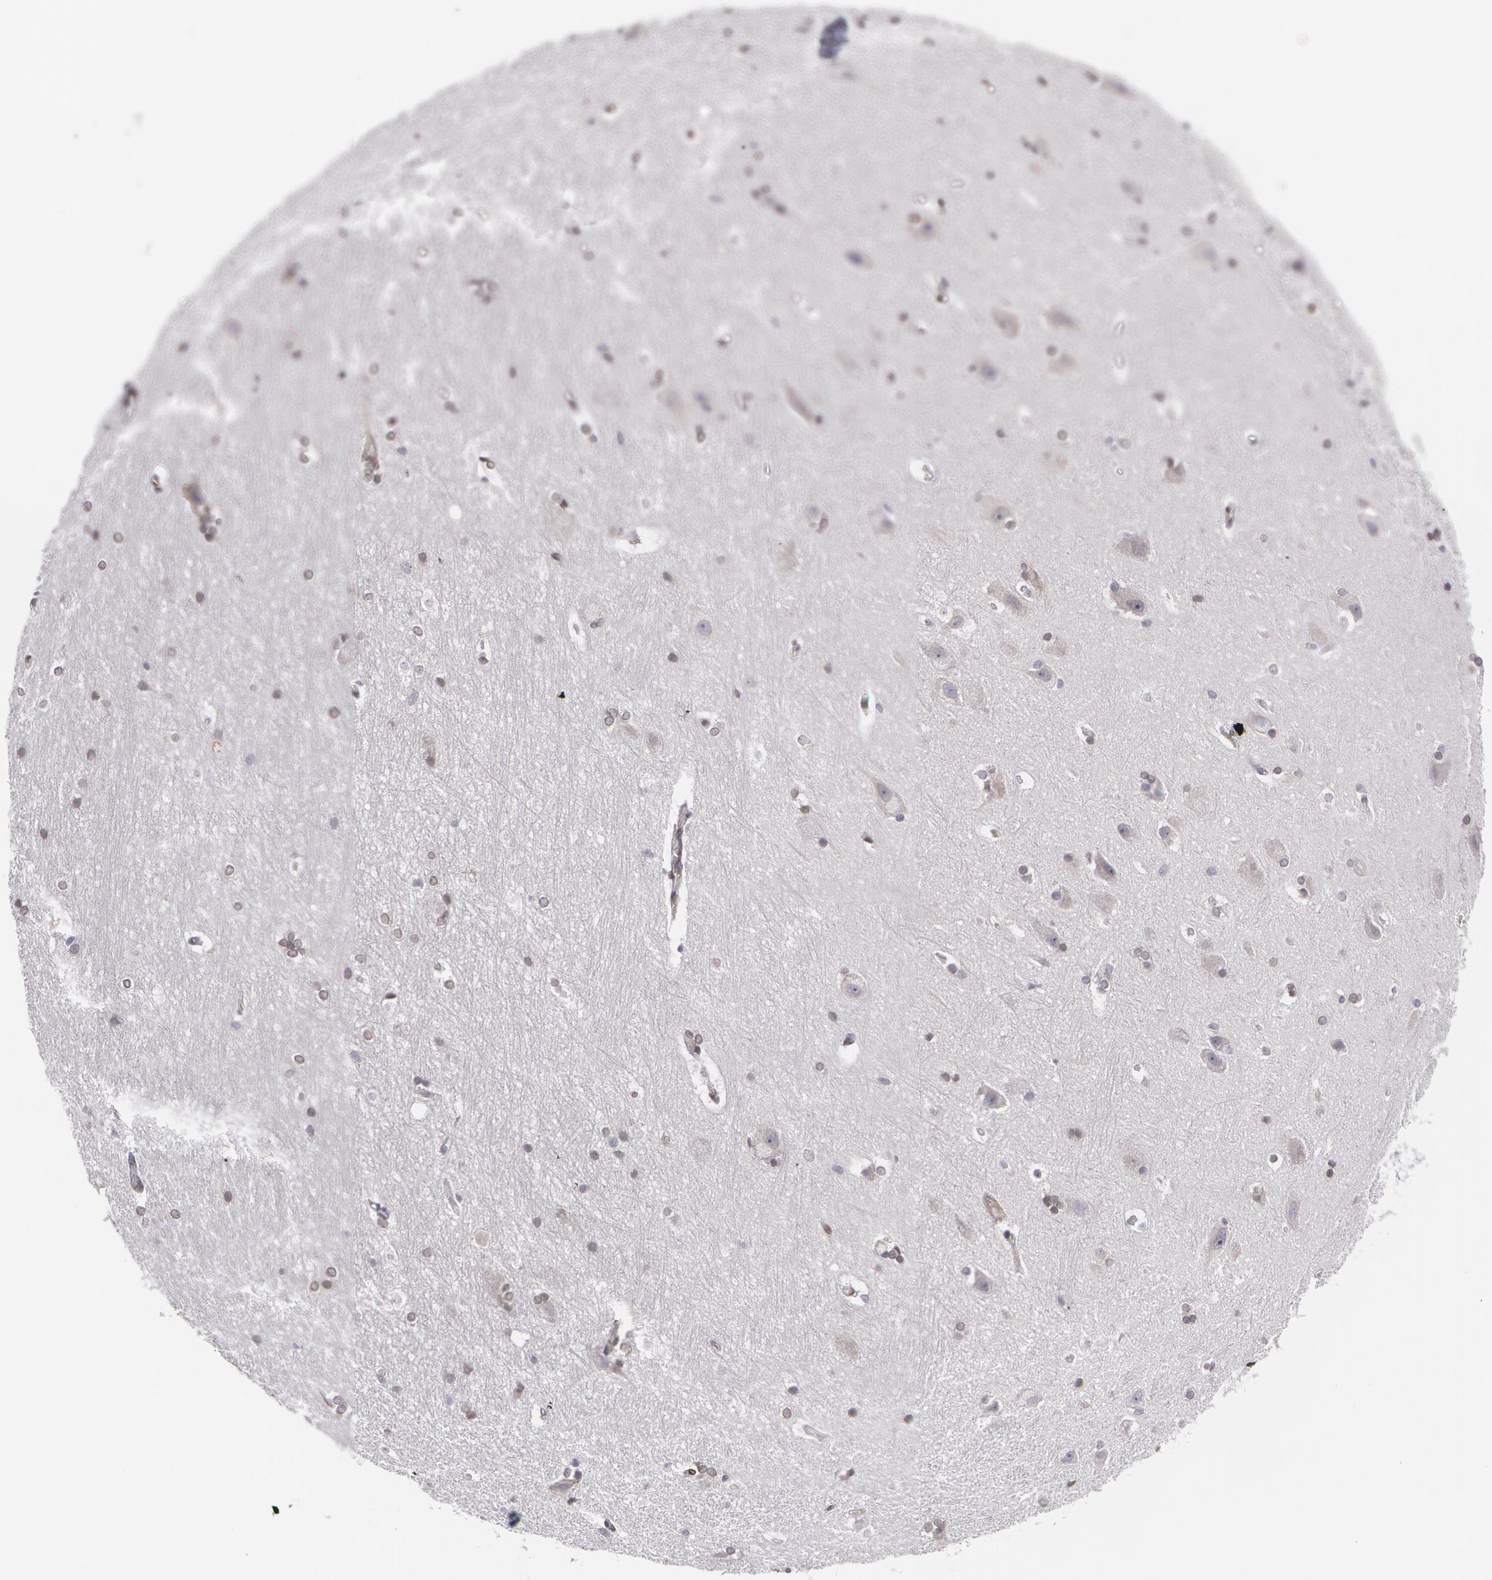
{"staining": {"intensity": "negative", "quantity": "none", "location": "none"}, "tissue": "hippocampus", "cell_type": "Glial cells", "image_type": "normal", "snomed": [{"axis": "morphology", "description": "Normal tissue, NOS"}, {"axis": "topography", "description": "Hippocampus"}], "caption": "An immunohistochemistry (IHC) micrograph of benign hippocampus is shown. There is no staining in glial cells of hippocampus.", "gene": "EMD", "patient": {"sex": "female", "age": 19}}